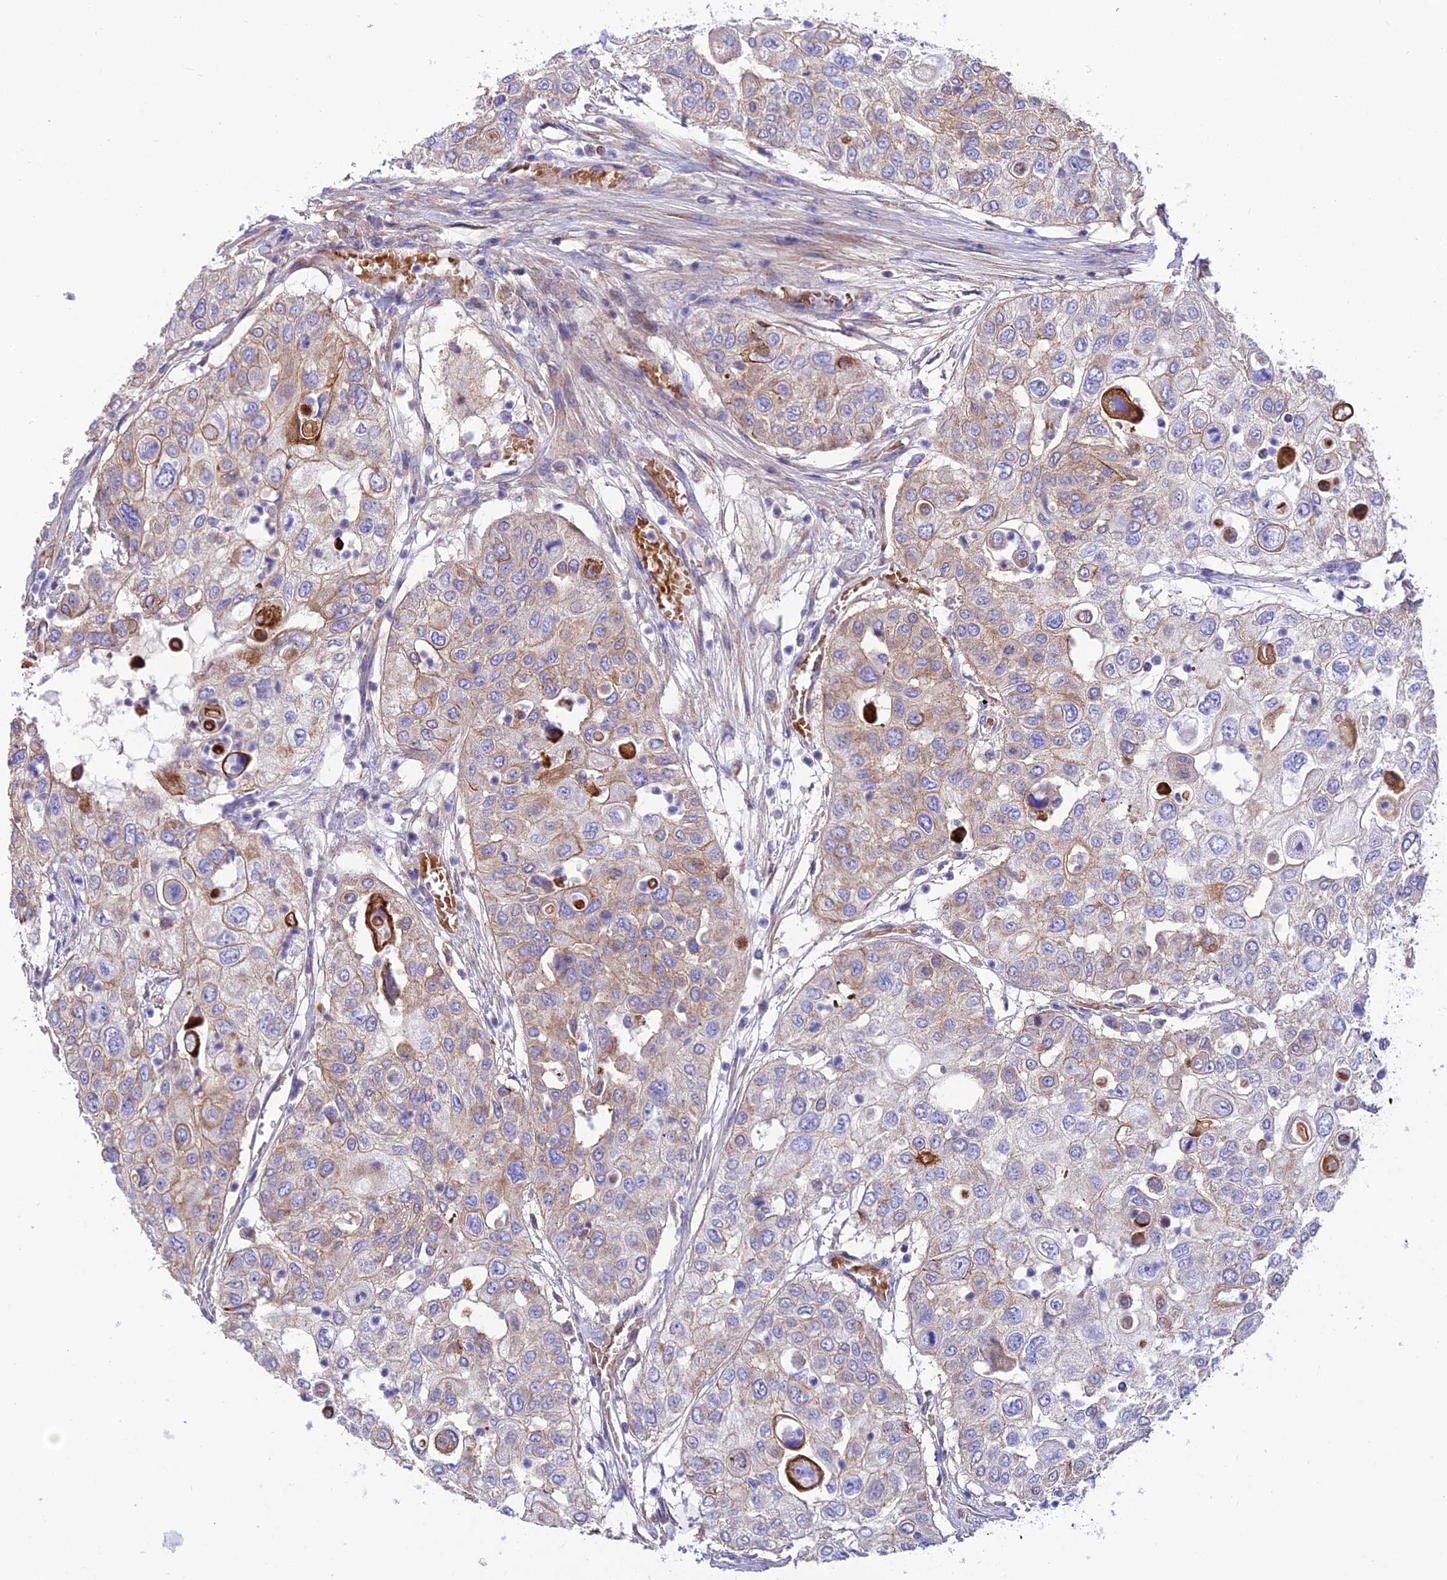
{"staining": {"intensity": "weak", "quantity": "25%-75%", "location": "cytoplasmic/membranous"}, "tissue": "urothelial cancer", "cell_type": "Tumor cells", "image_type": "cancer", "snomed": [{"axis": "morphology", "description": "Urothelial carcinoma, High grade"}, {"axis": "topography", "description": "Urinary bladder"}], "caption": "Protein staining of high-grade urothelial carcinoma tissue shows weak cytoplasmic/membranous positivity in approximately 25%-75% of tumor cells.", "gene": "CCDC157", "patient": {"sex": "female", "age": 79}}